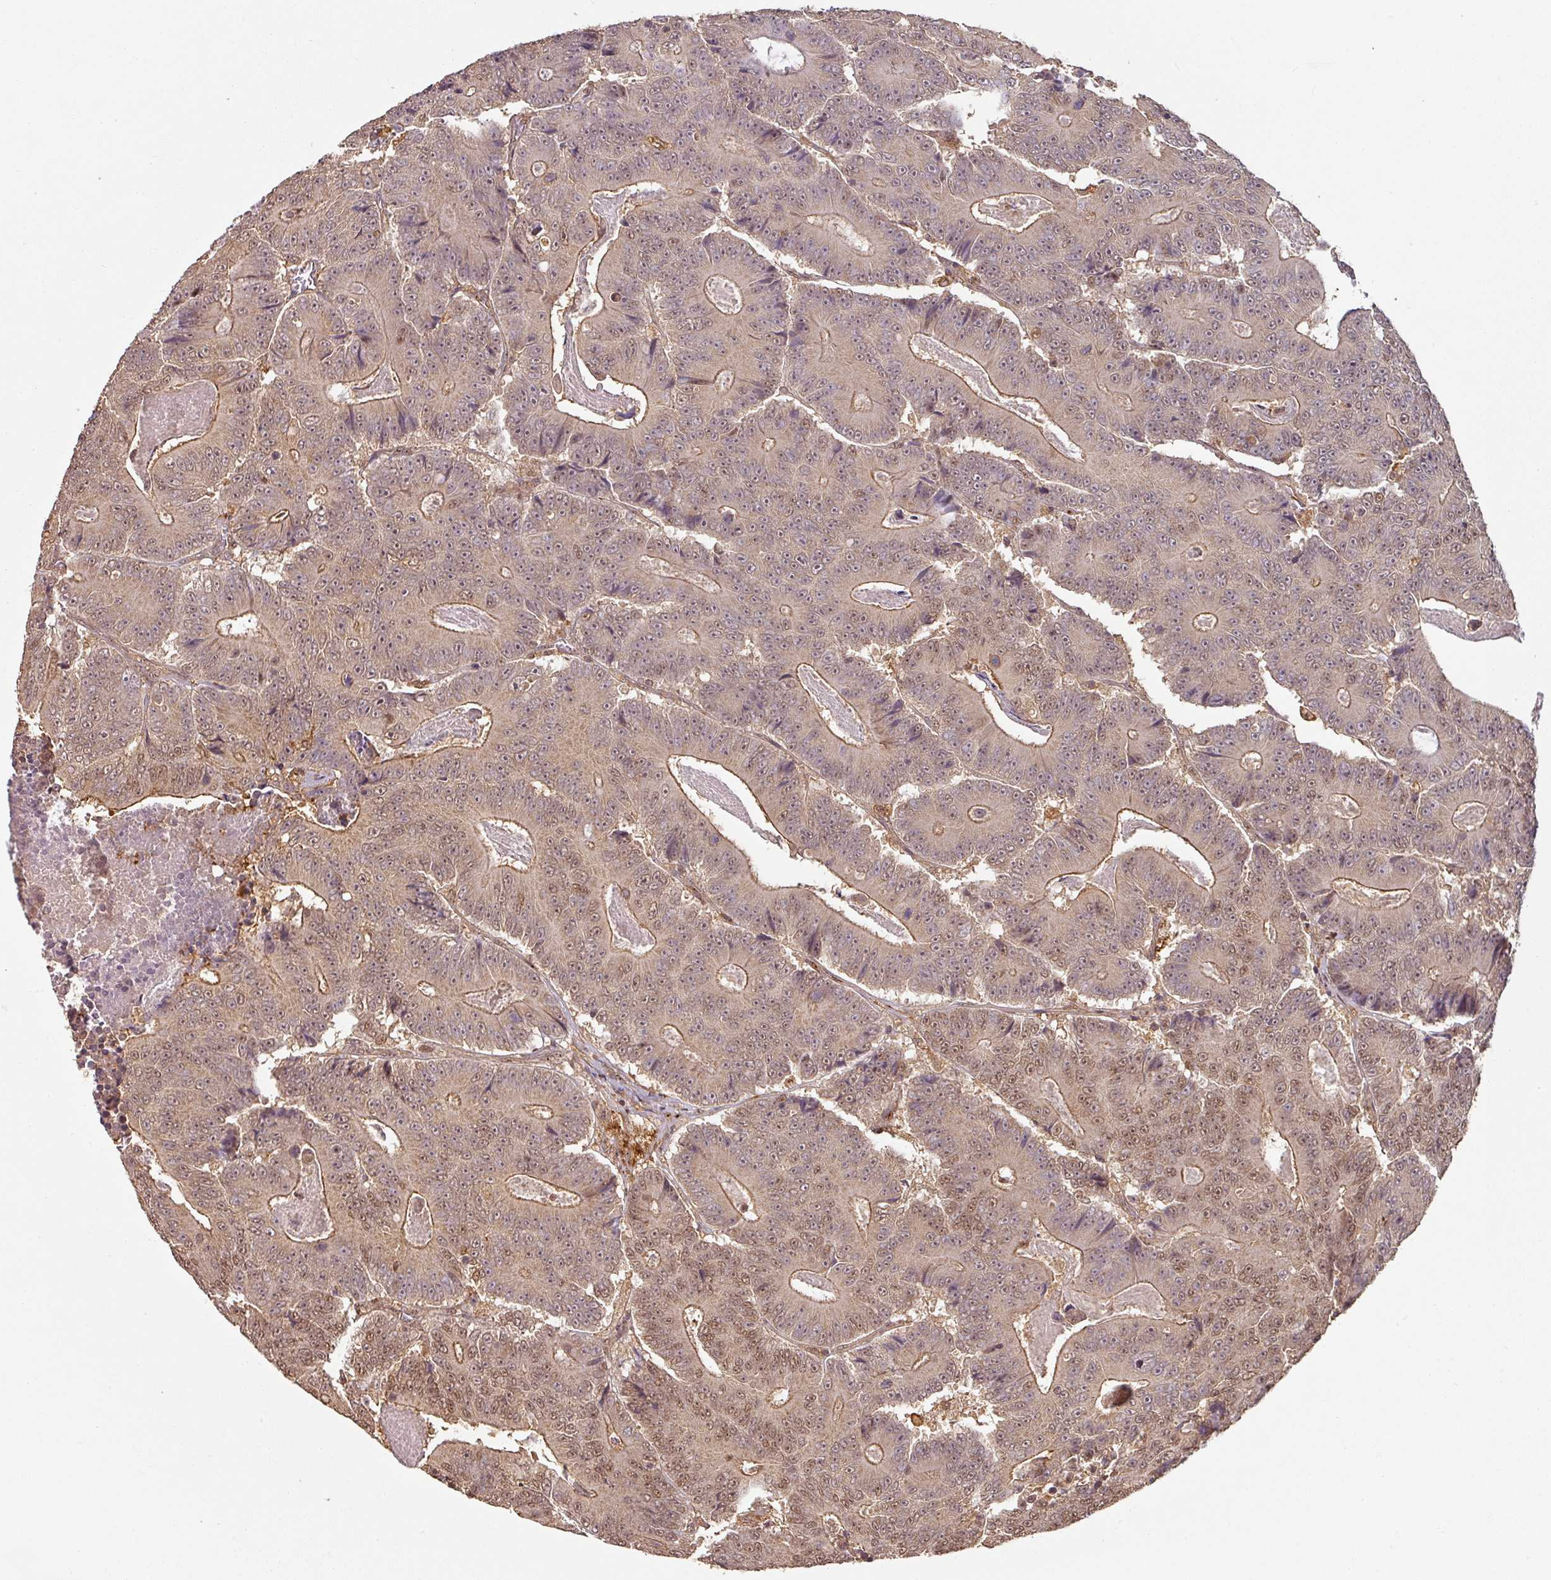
{"staining": {"intensity": "moderate", "quantity": ">75%", "location": "cytoplasmic/membranous"}, "tissue": "colorectal cancer", "cell_type": "Tumor cells", "image_type": "cancer", "snomed": [{"axis": "morphology", "description": "Adenocarcinoma, NOS"}, {"axis": "topography", "description": "Colon"}], "caption": "This is a histology image of IHC staining of colorectal cancer (adenocarcinoma), which shows moderate staining in the cytoplasmic/membranous of tumor cells.", "gene": "ZNF322", "patient": {"sex": "male", "age": 83}}